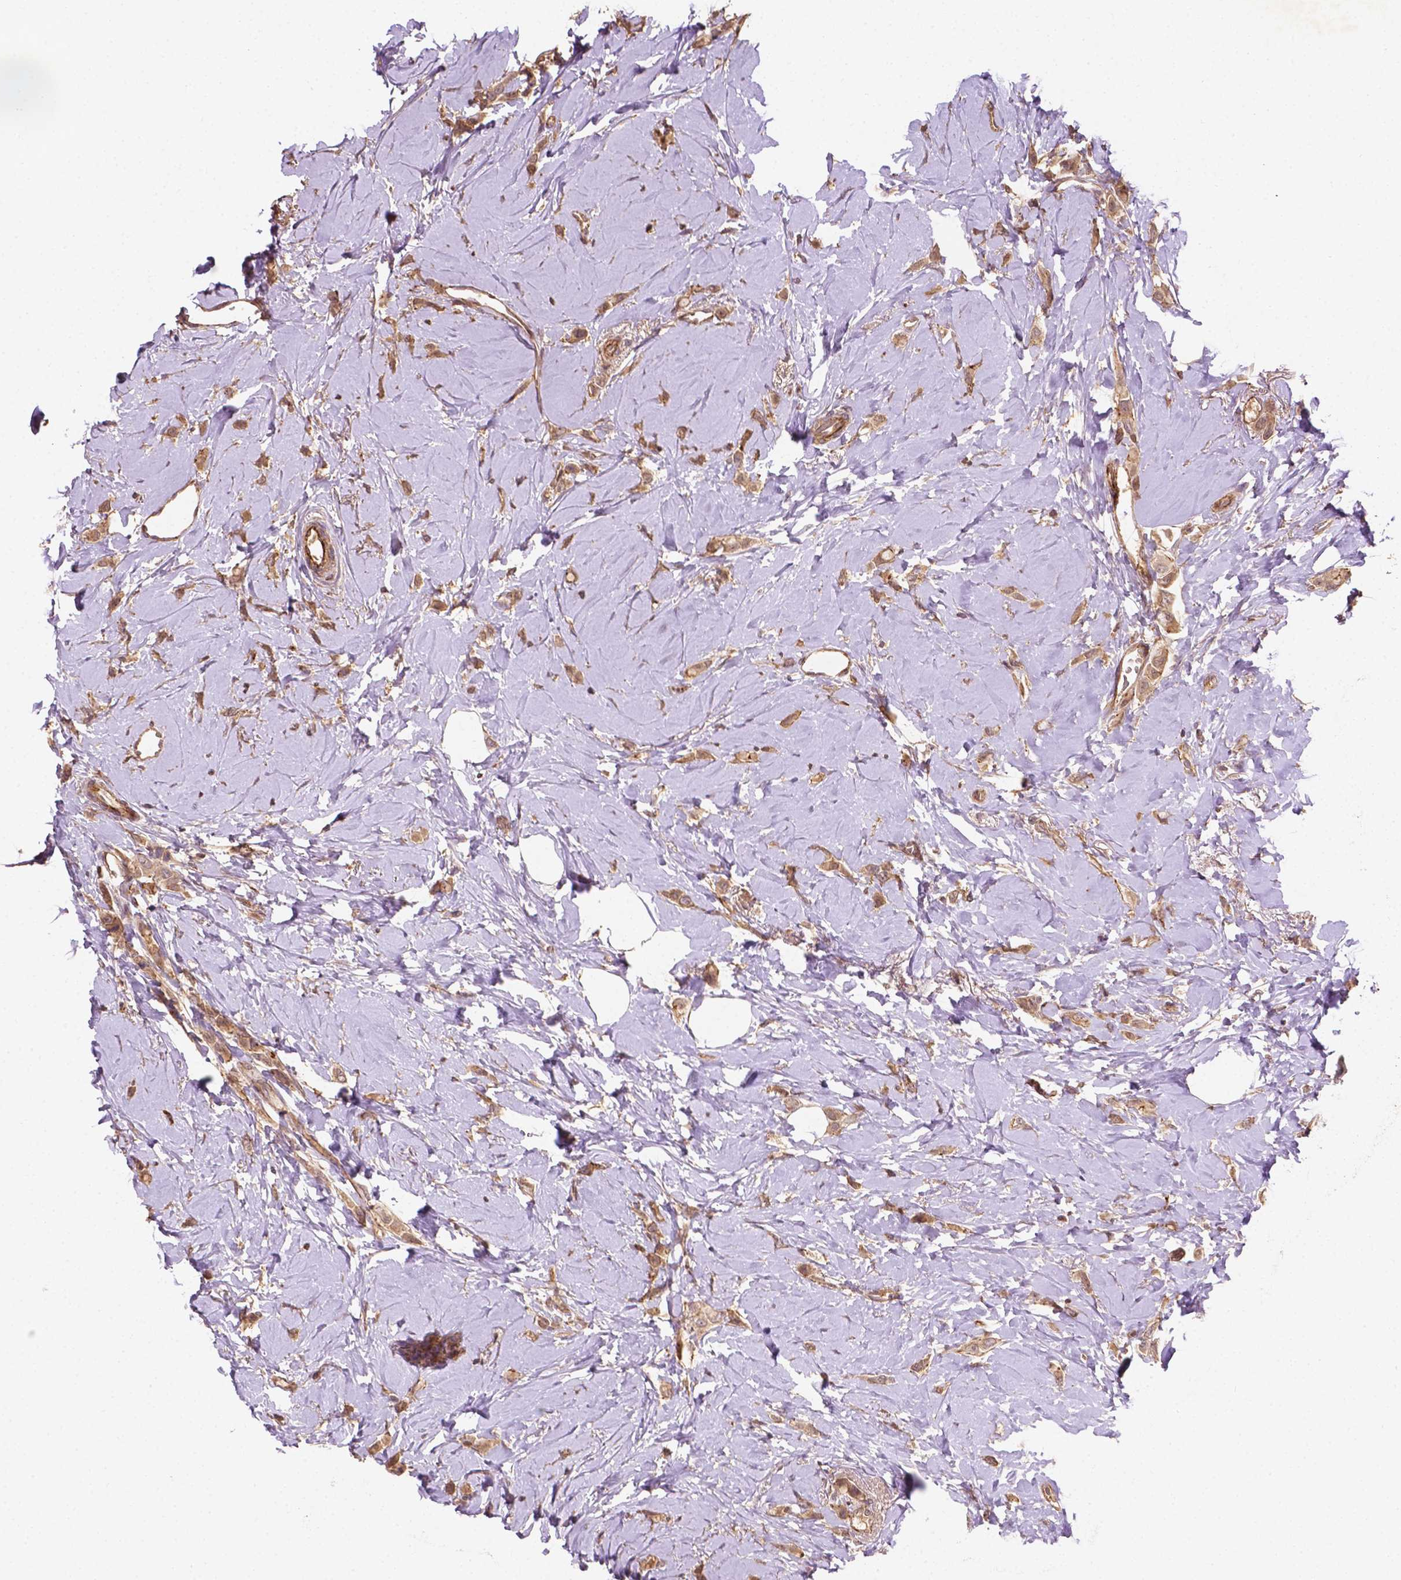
{"staining": {"intensity": "moderate", "quantity": ">75%", "location": "cytoplasmic/membranous"}, "tissue": "breast cancer", "cell_type": "Tumor cells", "image_type": "cancer", "snomed": [{"axis": "morphology", "description": "Lobular carcinoma"}, {"axis": "topography", "description": "Breast"}], "caption": "DAB (3,3'-diaminobenzidine) immunohistochemical staining of breast lobular carcinoma reveals moderate cytoplasmic/membranous protein positivity in approximately >75% of tumor cells.", "gene": "ZMYND19", "patient": {"sex": "female", "age": 66}}